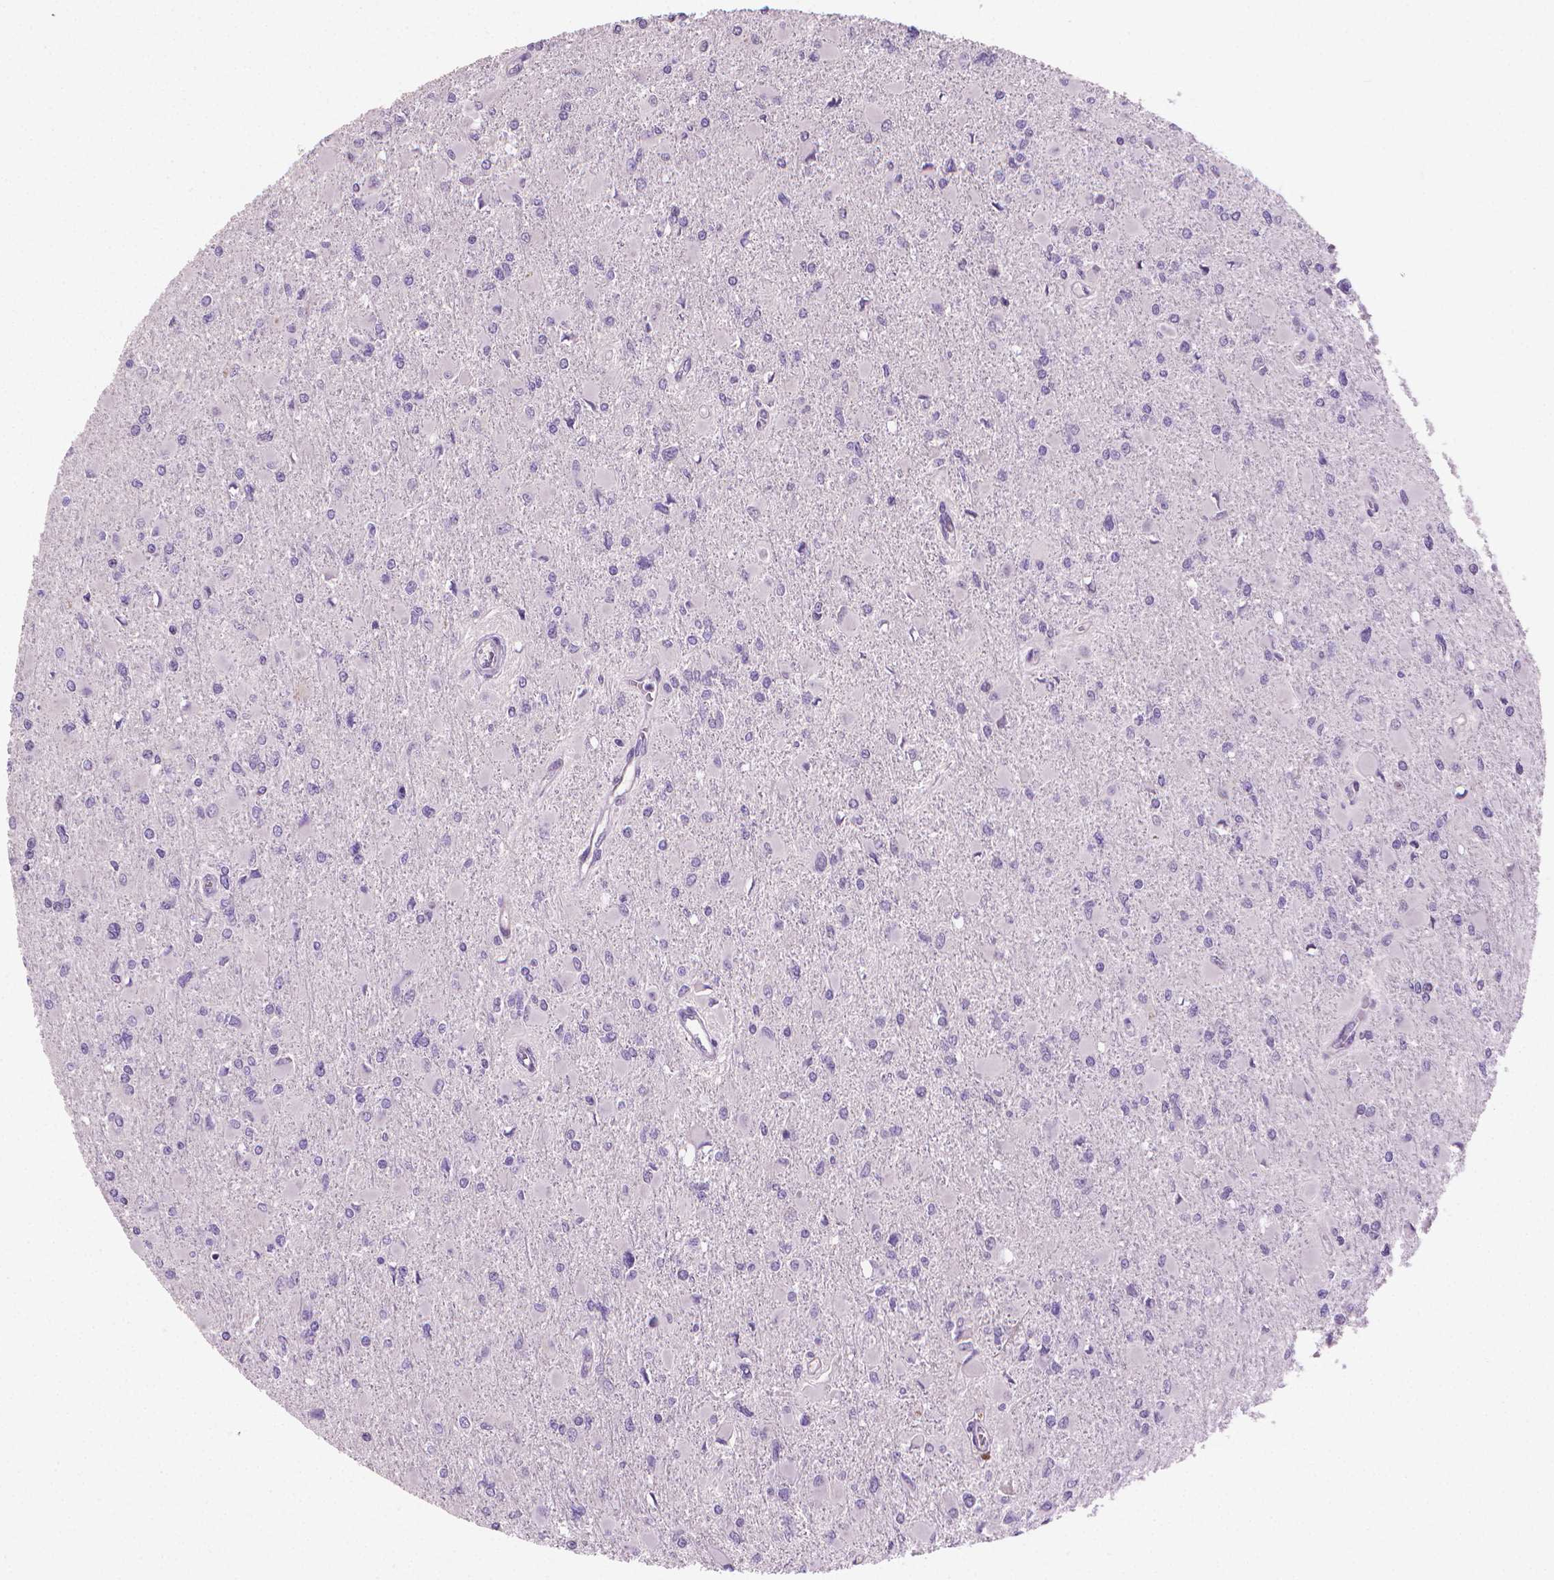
{"staining": {"intensity": "negative", "quantity": "none", "location": "none"}, "tissue": "glioma", "cell_type": "Tumor cells", "image_type": "cancer", "snomed": [{"axis": "morphology", "description": "Glioma, malignant, High grade"}, {"axis": "topography", "description": "Cerebral cortex"}], "caption": "IHC of malignant glioma (high-grade) displays no staining in tumor cells.", "gene": "CLXN", "patient": {"sex": "female", "age": 36}}